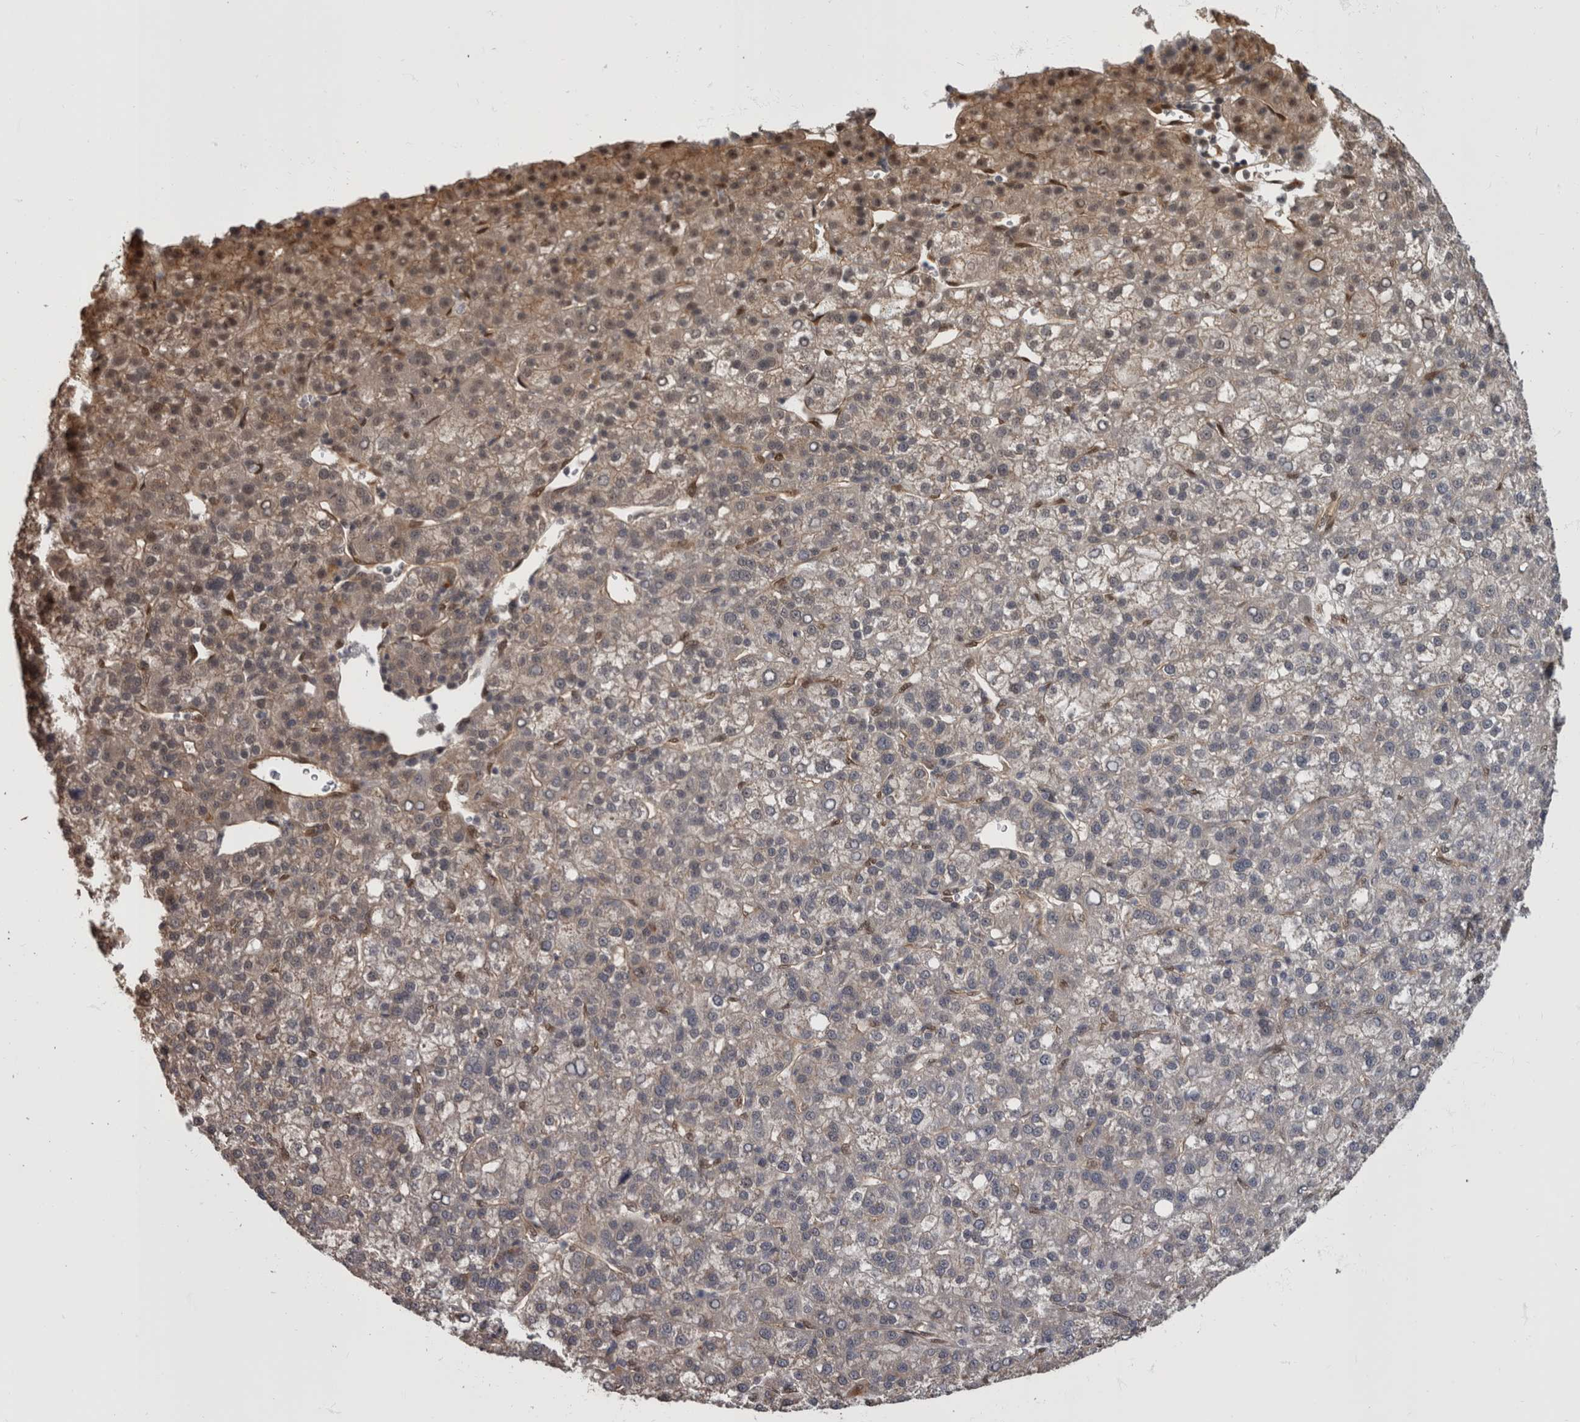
{"staining": {"intensity": "negative", "quantity": "none", "location": "none"}, "tissue": "liver cancer", "cell_type": "Tumor cells", "image_type": "cancer", "snomed": [{"axis": "morphology", "description": "Carcinoma, Hepatocellular, NOS"}, {"axis": "topography", "description": "Liver"}], "caption": "The image reveals no significant positivity in tumor cells of liver hepatocellular carcinoma. (DAB IHC visualized using brightfield microscopy, high magnification).", "gene": "AKT3", "patient": {"sex": "female", "age": 58}}